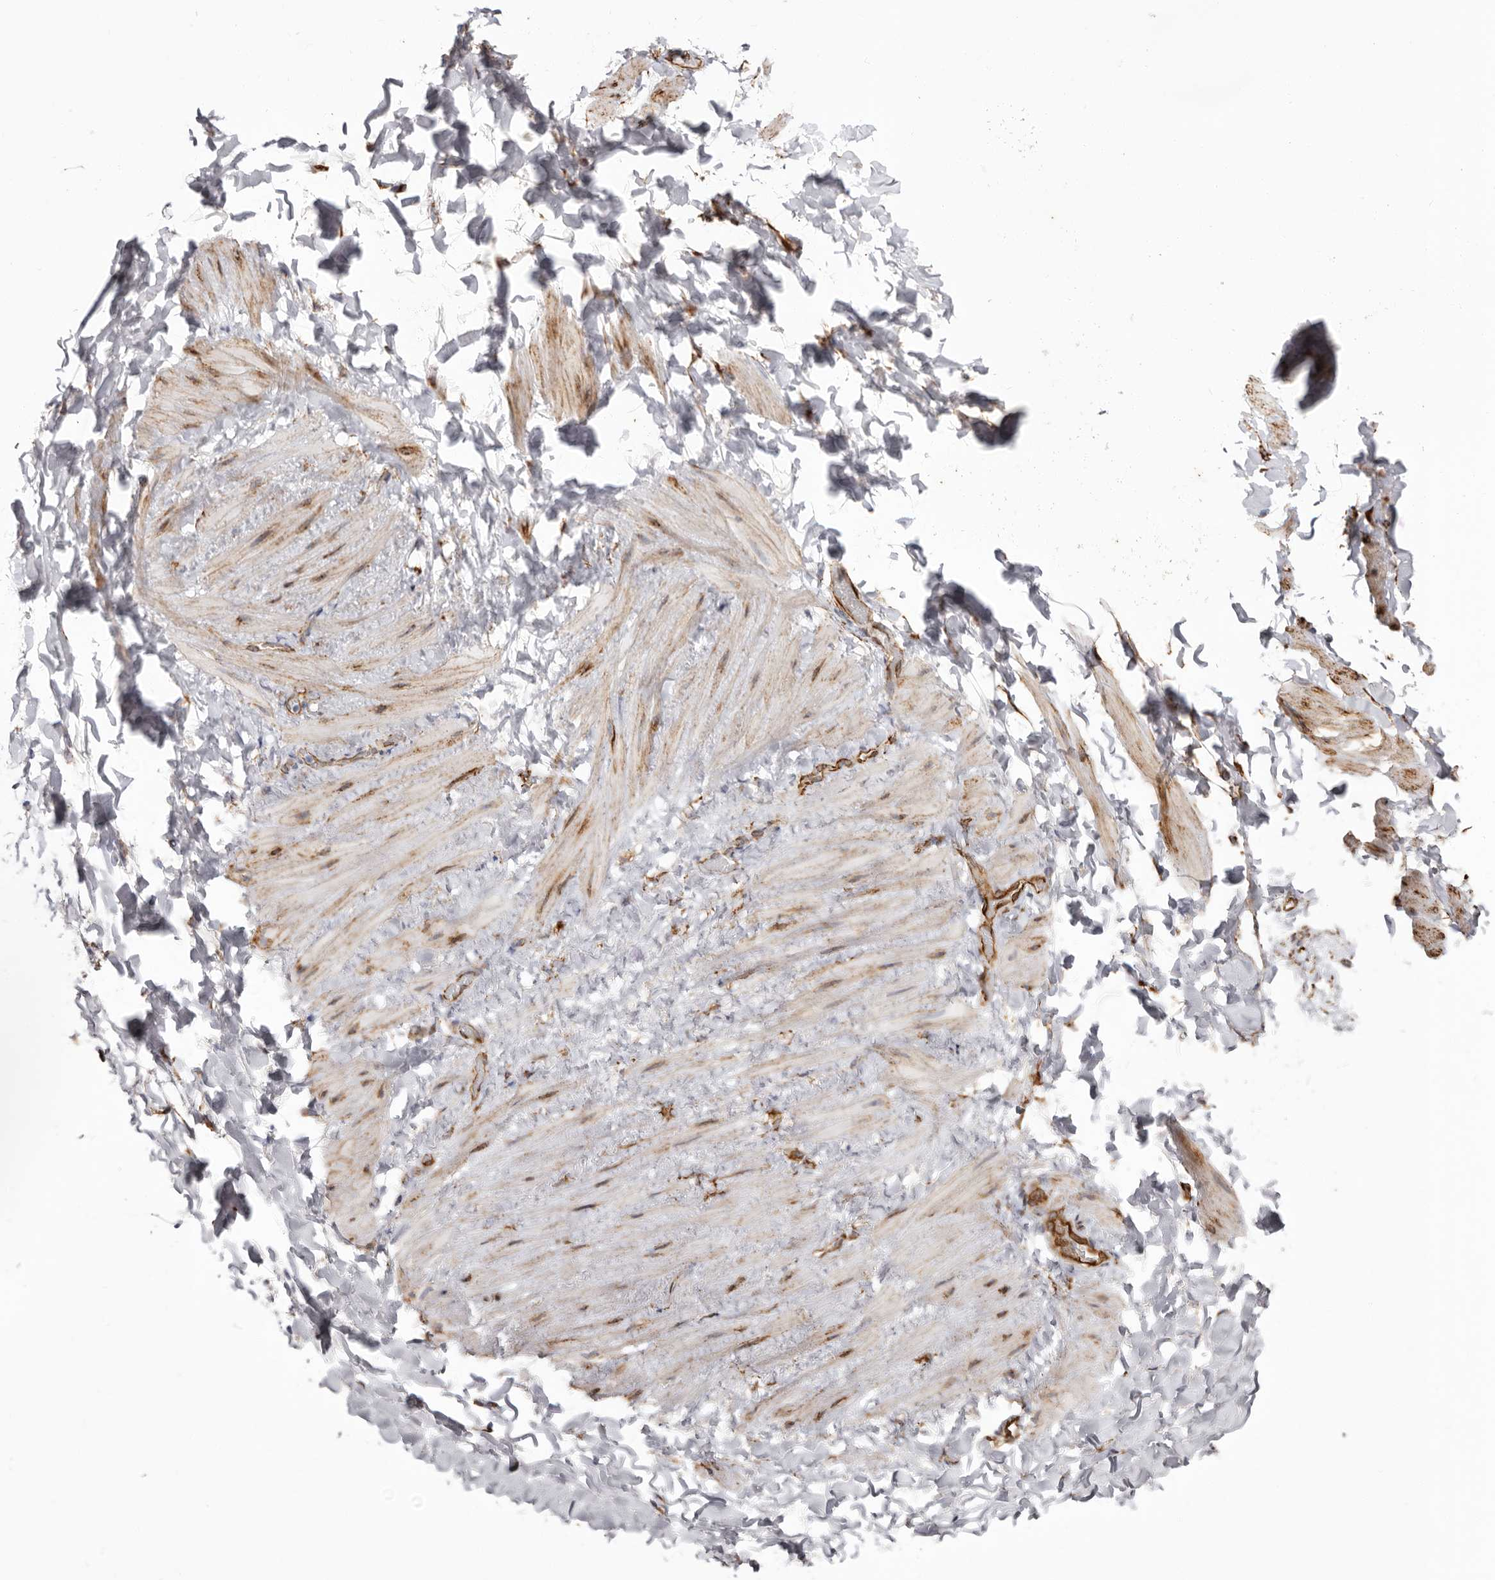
{"staining": {"intensity": "moderate", "quantity": "25%-75%", "location": "cytoplasmic/membranous"}, "tissue": "soft tissue", "cell_type": "Chondrocytes", "image_type": "normal", "snomed": [{"axis": "morphology", "description": "Normal tissue, NOS"}, {"axis": "topography", "description": "Adipose tissue"}, {"axis": "topography", "description": "Vascular tissue"}, {"axis": "topography", "description": "Peripheral nerve tissue"}], "caption": "Unremarkable soft tissue reveals moderate cytoplasmic/membranous staining in approximately 25%-75% of chondrocytes, visualized by immunohistochemistry.", "gene": "SEMA3E", "patient": {"sex": "male", "age": 25}}